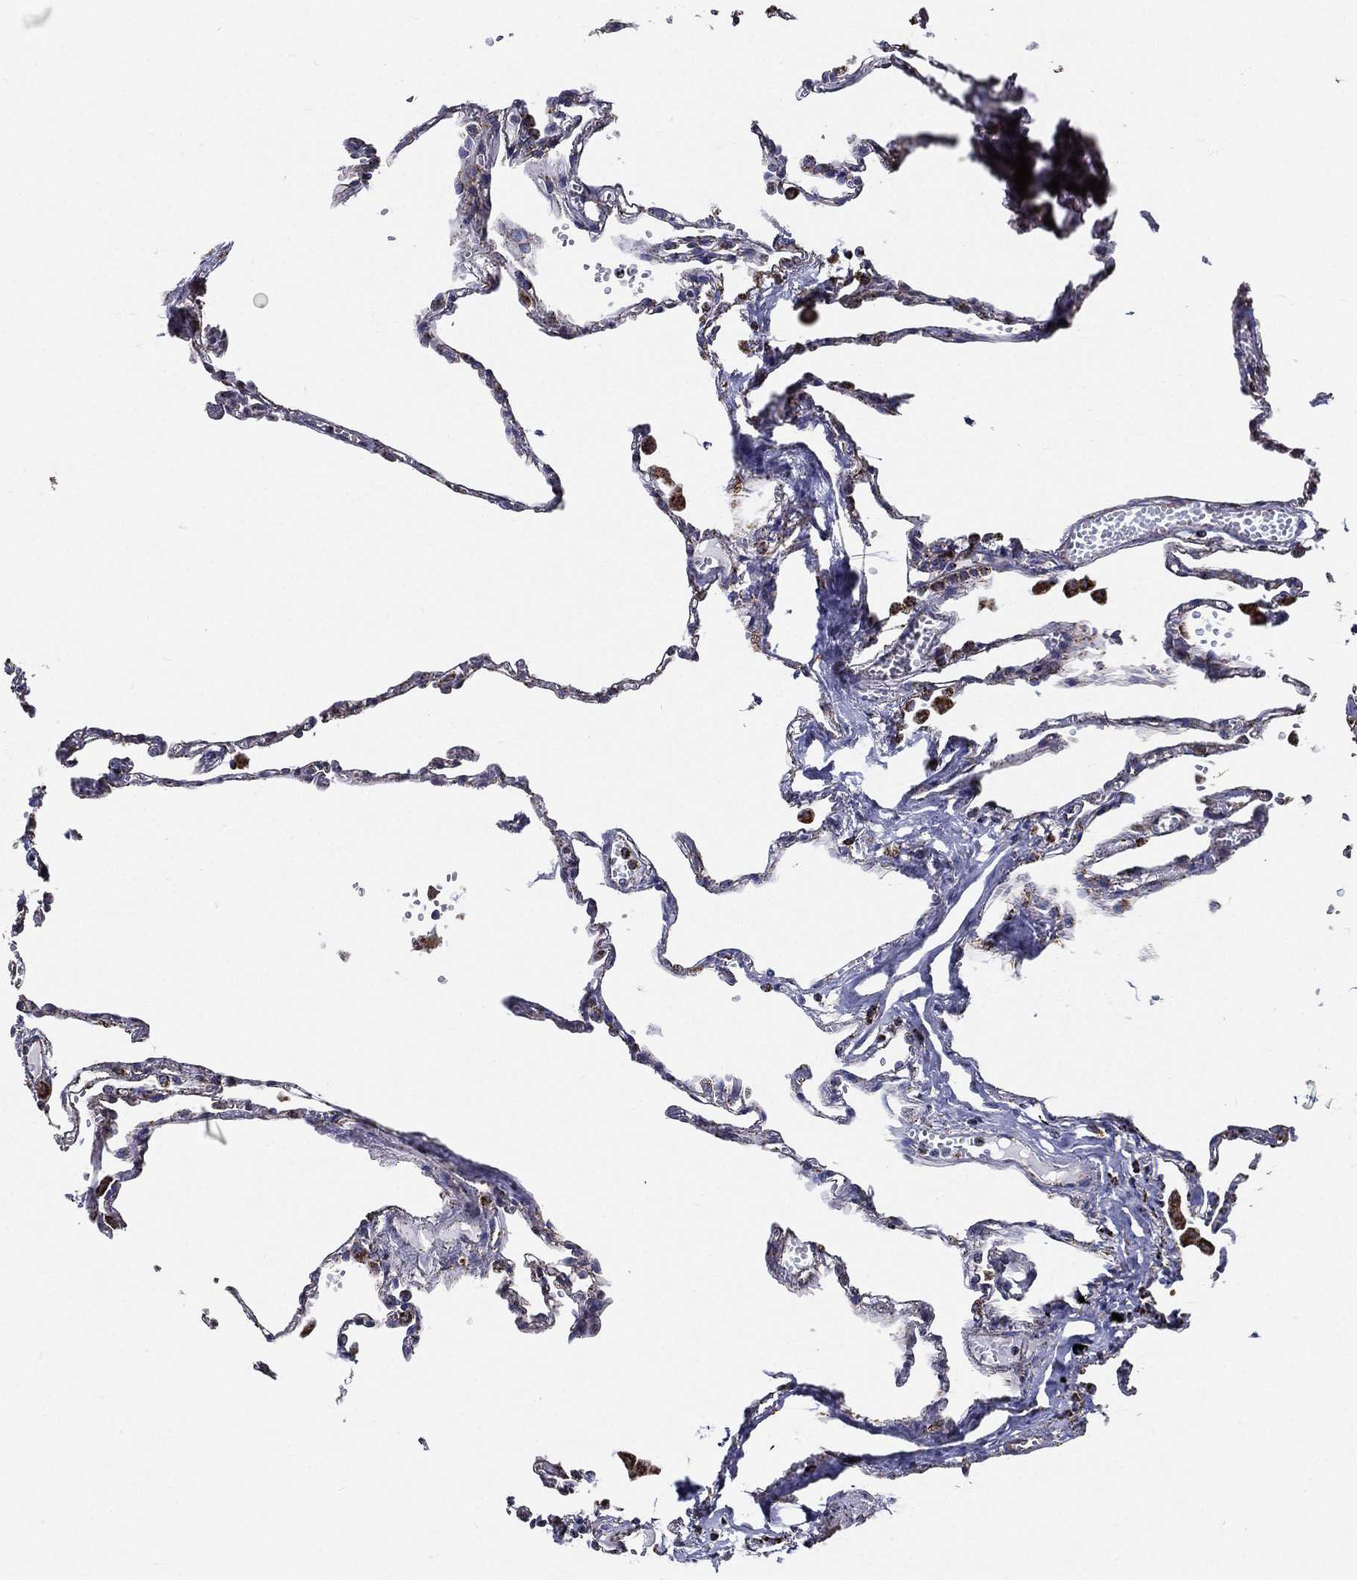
{"staining": {"intensity": "negative", "quantity": "none", "location": "none"}, "tissue": "lung", "cell_type": "Alveolar cells", "image_type": "normal", "snomed": [{"axis": "morphology", "description": "Normal tissue, NOS"}, {"axis": "topography", "description": "Lung"}], "caption": "A micrograph of lung stained for a protein exhibits no brown staining in alveolar cells. The staining was performed using DAB (3,3'-diaminobenzidine) to visualize the protein expression in brown, while the nuclei were stained in blue with hematoxylin (Magnification: 20x).", "gene": "NDUFAB1", "patient": {"sex": "male", "age": 78}}